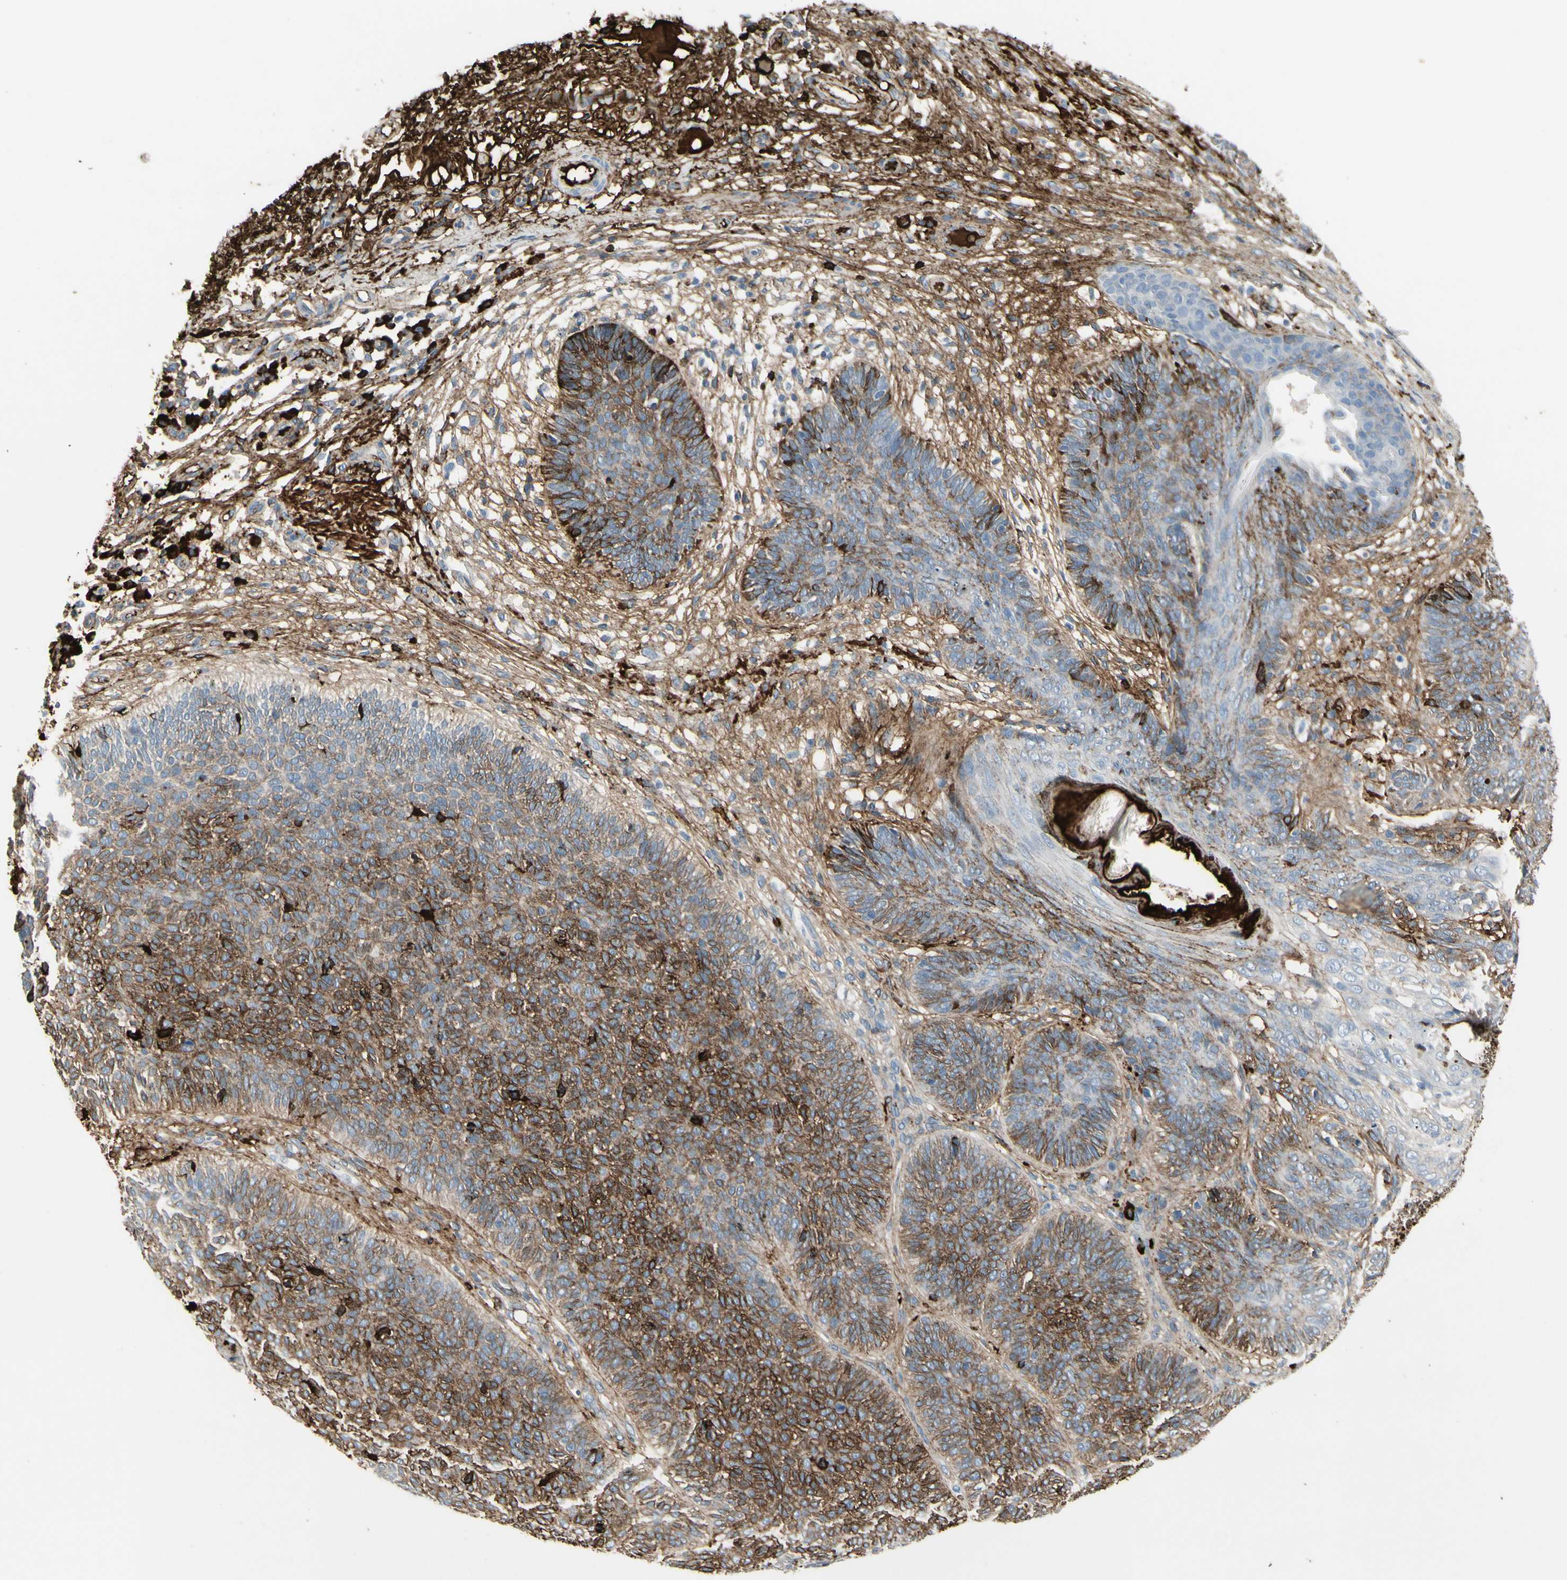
{"staining": {"intensity": "moderate", "quantity": ">75%", "location": "cytoplasmic/membranous"}, "tissue": "skin cancer", "cell_type": "Tumor cells", "image_type": "cancer", "snomed": [{"axis": "morphology", "description": "Normal tissue, NOS"}, {"axis": "morphology", "description": "Basal cell carcinoma"}, {"axis": "topography", "description": "Skin"}], "caption": "Immunohistochemistry (DAB (3,3'-diaminobenzidine)) staining of human skin basal cell carcinoma shows moderate cytoplasmic/membranous protein expression in approximately >75% of tumor cells.", "gene": "IGHG1", "patient": {"sex": "male", "age": 52}}